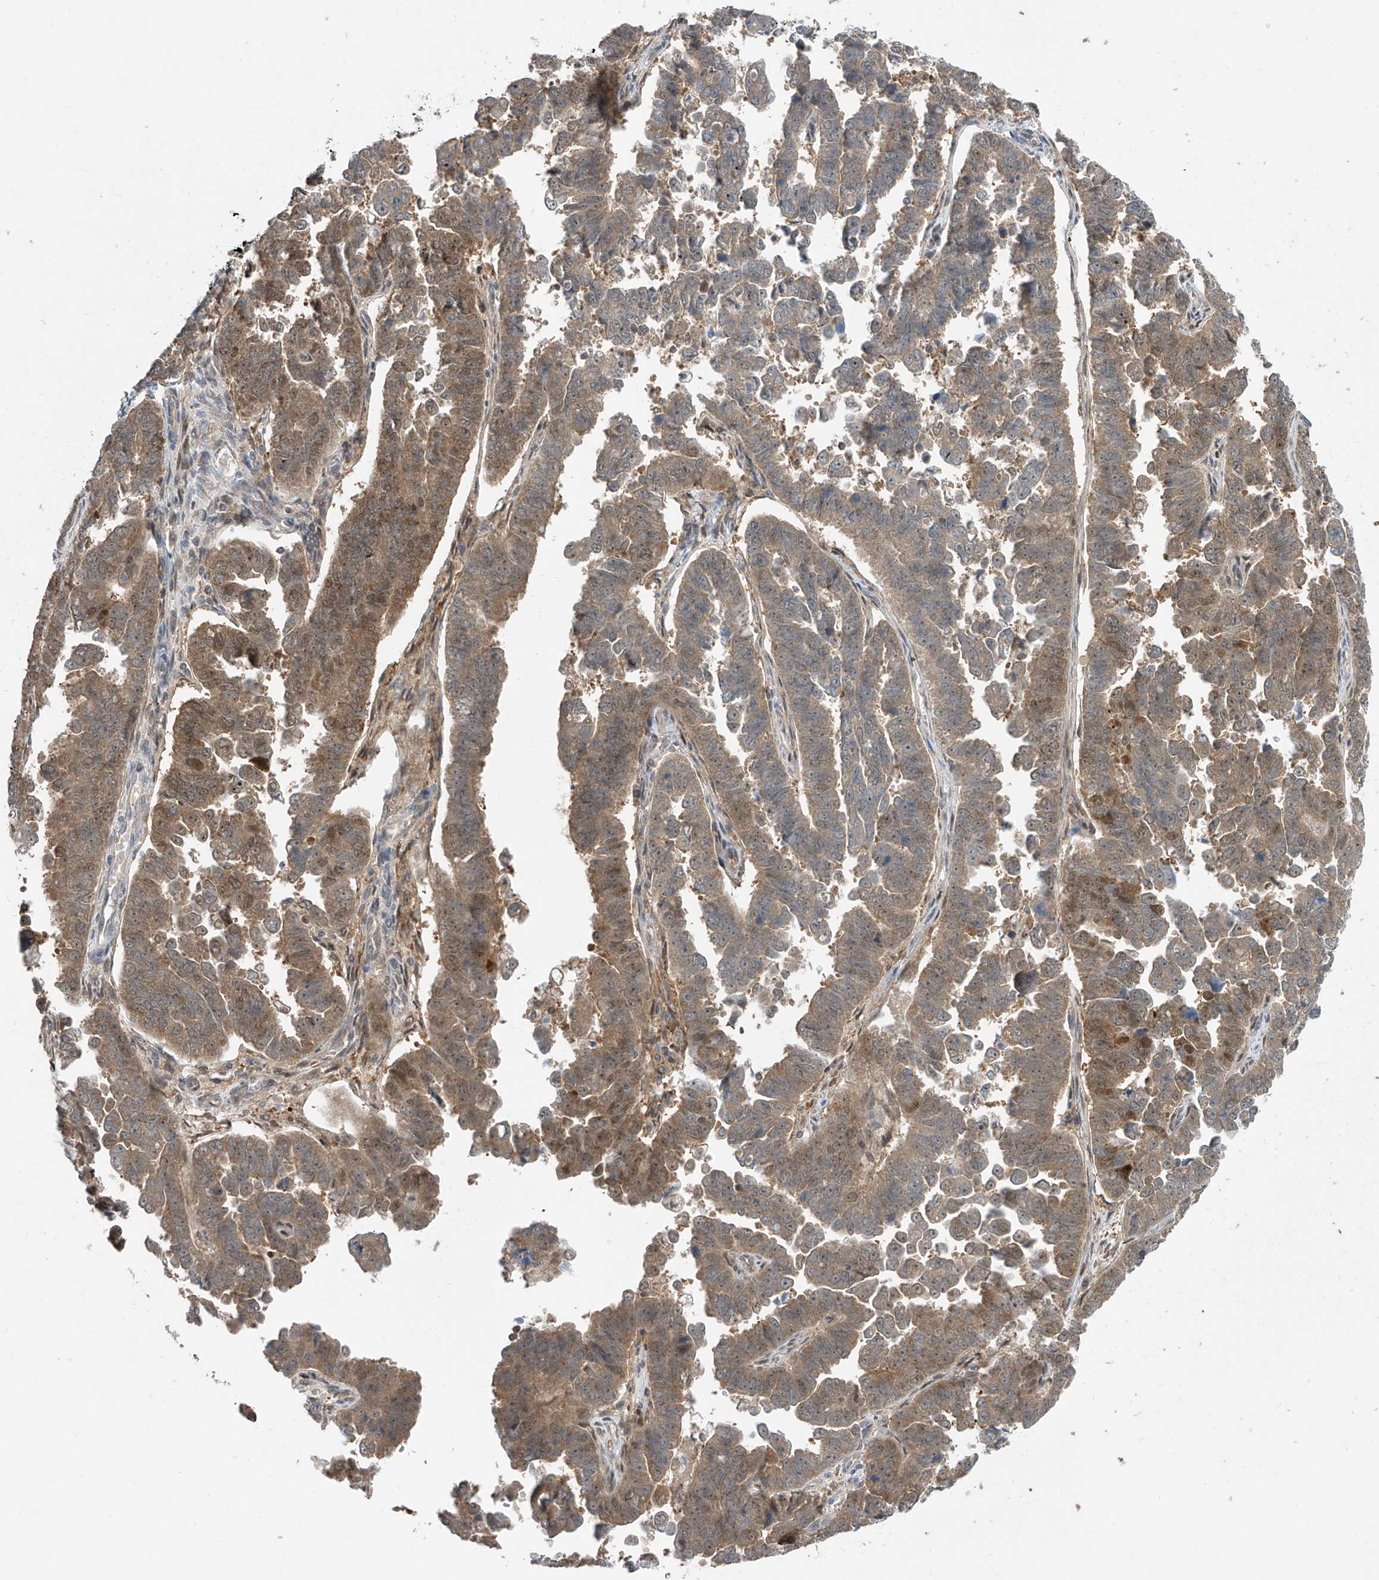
{"staining": {"intensity": "moderate", "quantity": ">75%", "location": "cytoplasmic/membranous"}, "tissue": "endometrial cancer", "cell_type": "Tumor cells", "image_type": "cancer", "snomed": [{"axis": "morphology", "description": "Adenocarcinoma, NOS"}, {"axis": "topography", "description": "Endometrium"}], "caption": "The histopathology image exhibits staining of endometrial adenocarcinoma, revealing moderate cytoplasmic/membranous protein positivity (brown color) within tumor cells.", "gene": "TTC38", "patient": {"sex": "female", "age": 75}}